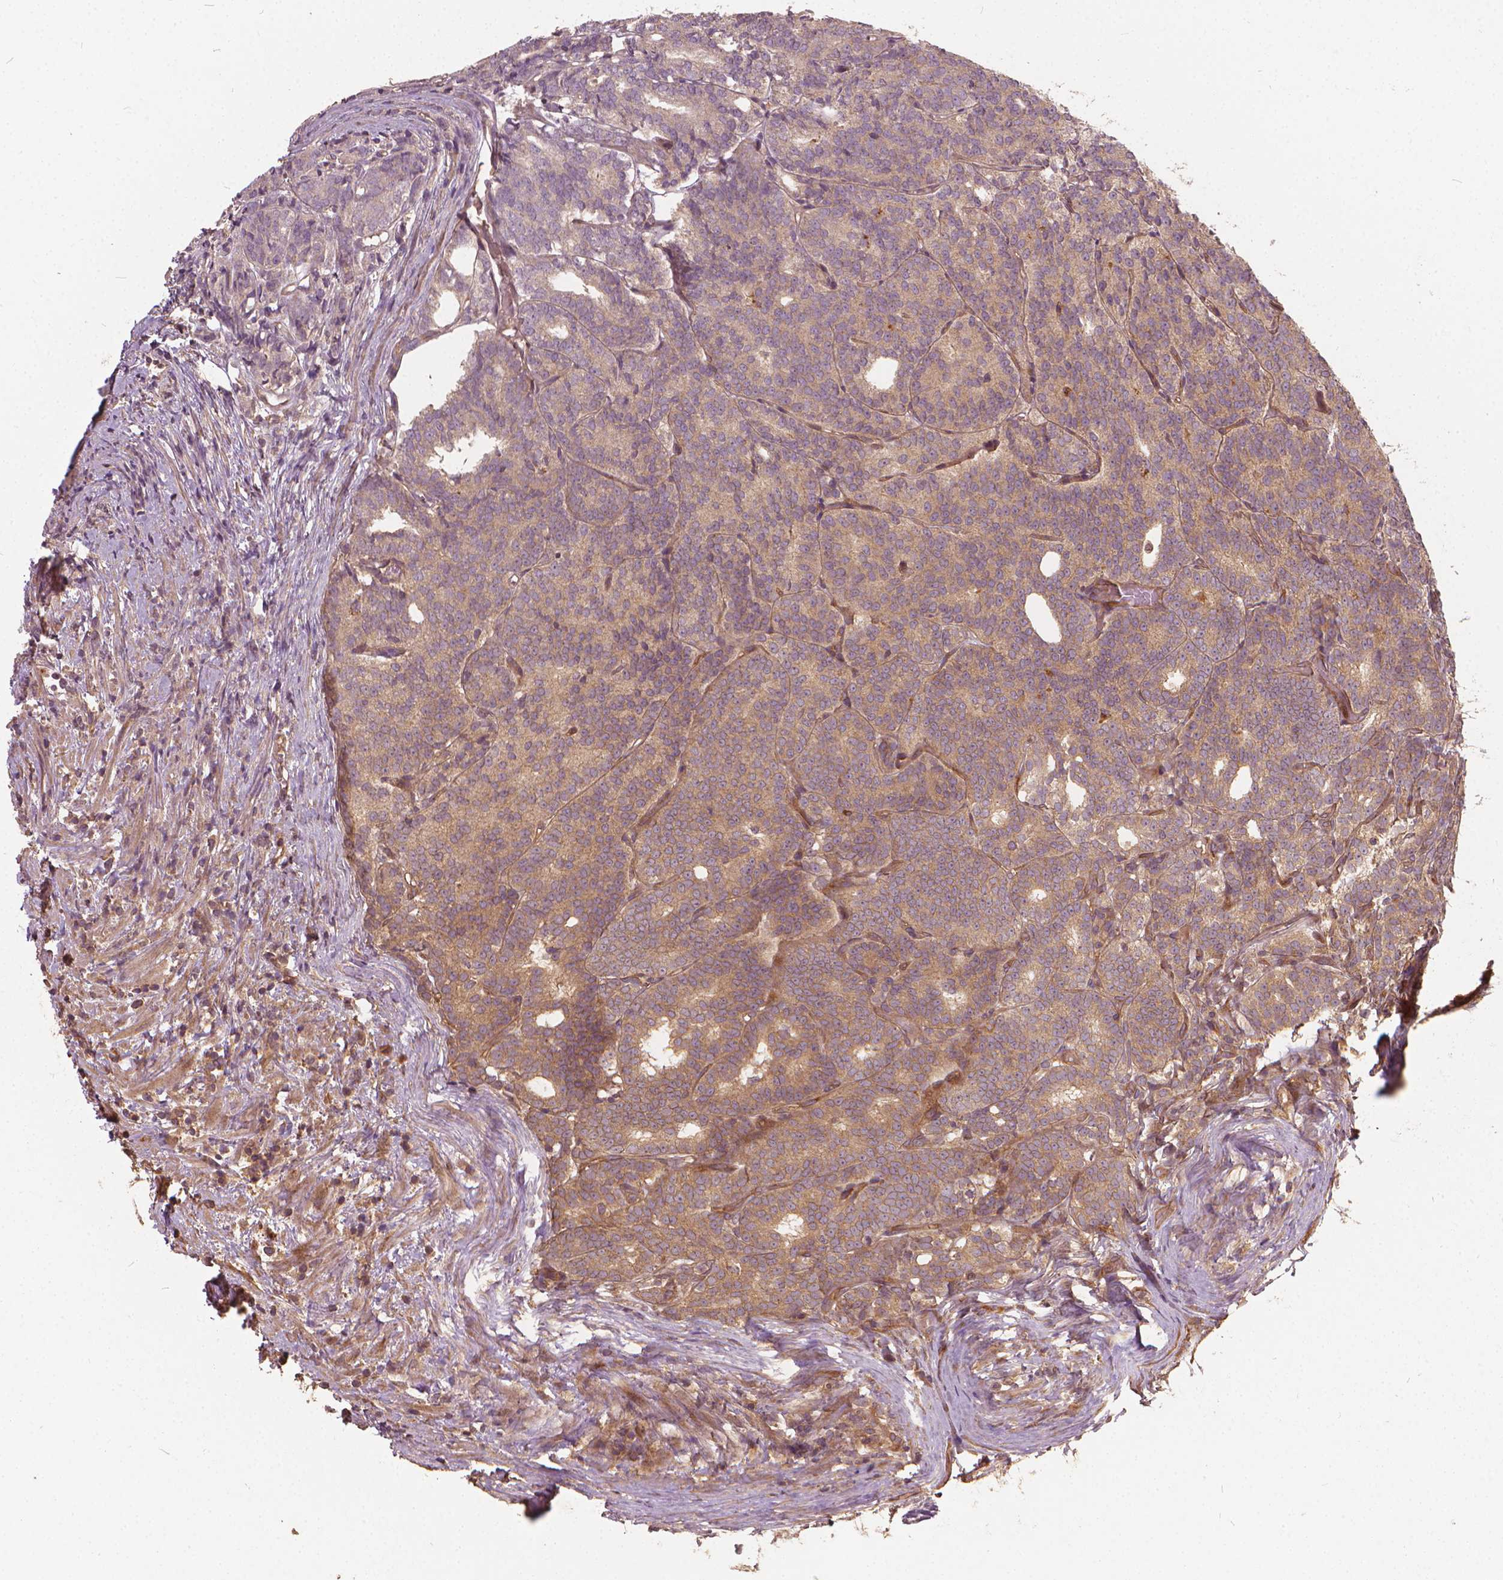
{"staining": {"intensity": "weak", "quantity": "25%-75%", "location": "cytoplasmic/membranous"}, "tissue": "prostate cancer", "cell_type": "Tumor cells", "image_type": "cancer", "snomed": [{"axis": "morphology", "description": "Adenocarcinoma, High grade"}, {"axis": "topography", "description": "Prostate"}], "caption": "Prostate adenocarcinoma (high-grade) stained with immunohistochemistry displays weak cytoplasmic/membranous positivity in approximately 25%-75% of tumor cells.", "gene": "UBXN2A", "patient": {"sex": "male", "age": 53}}